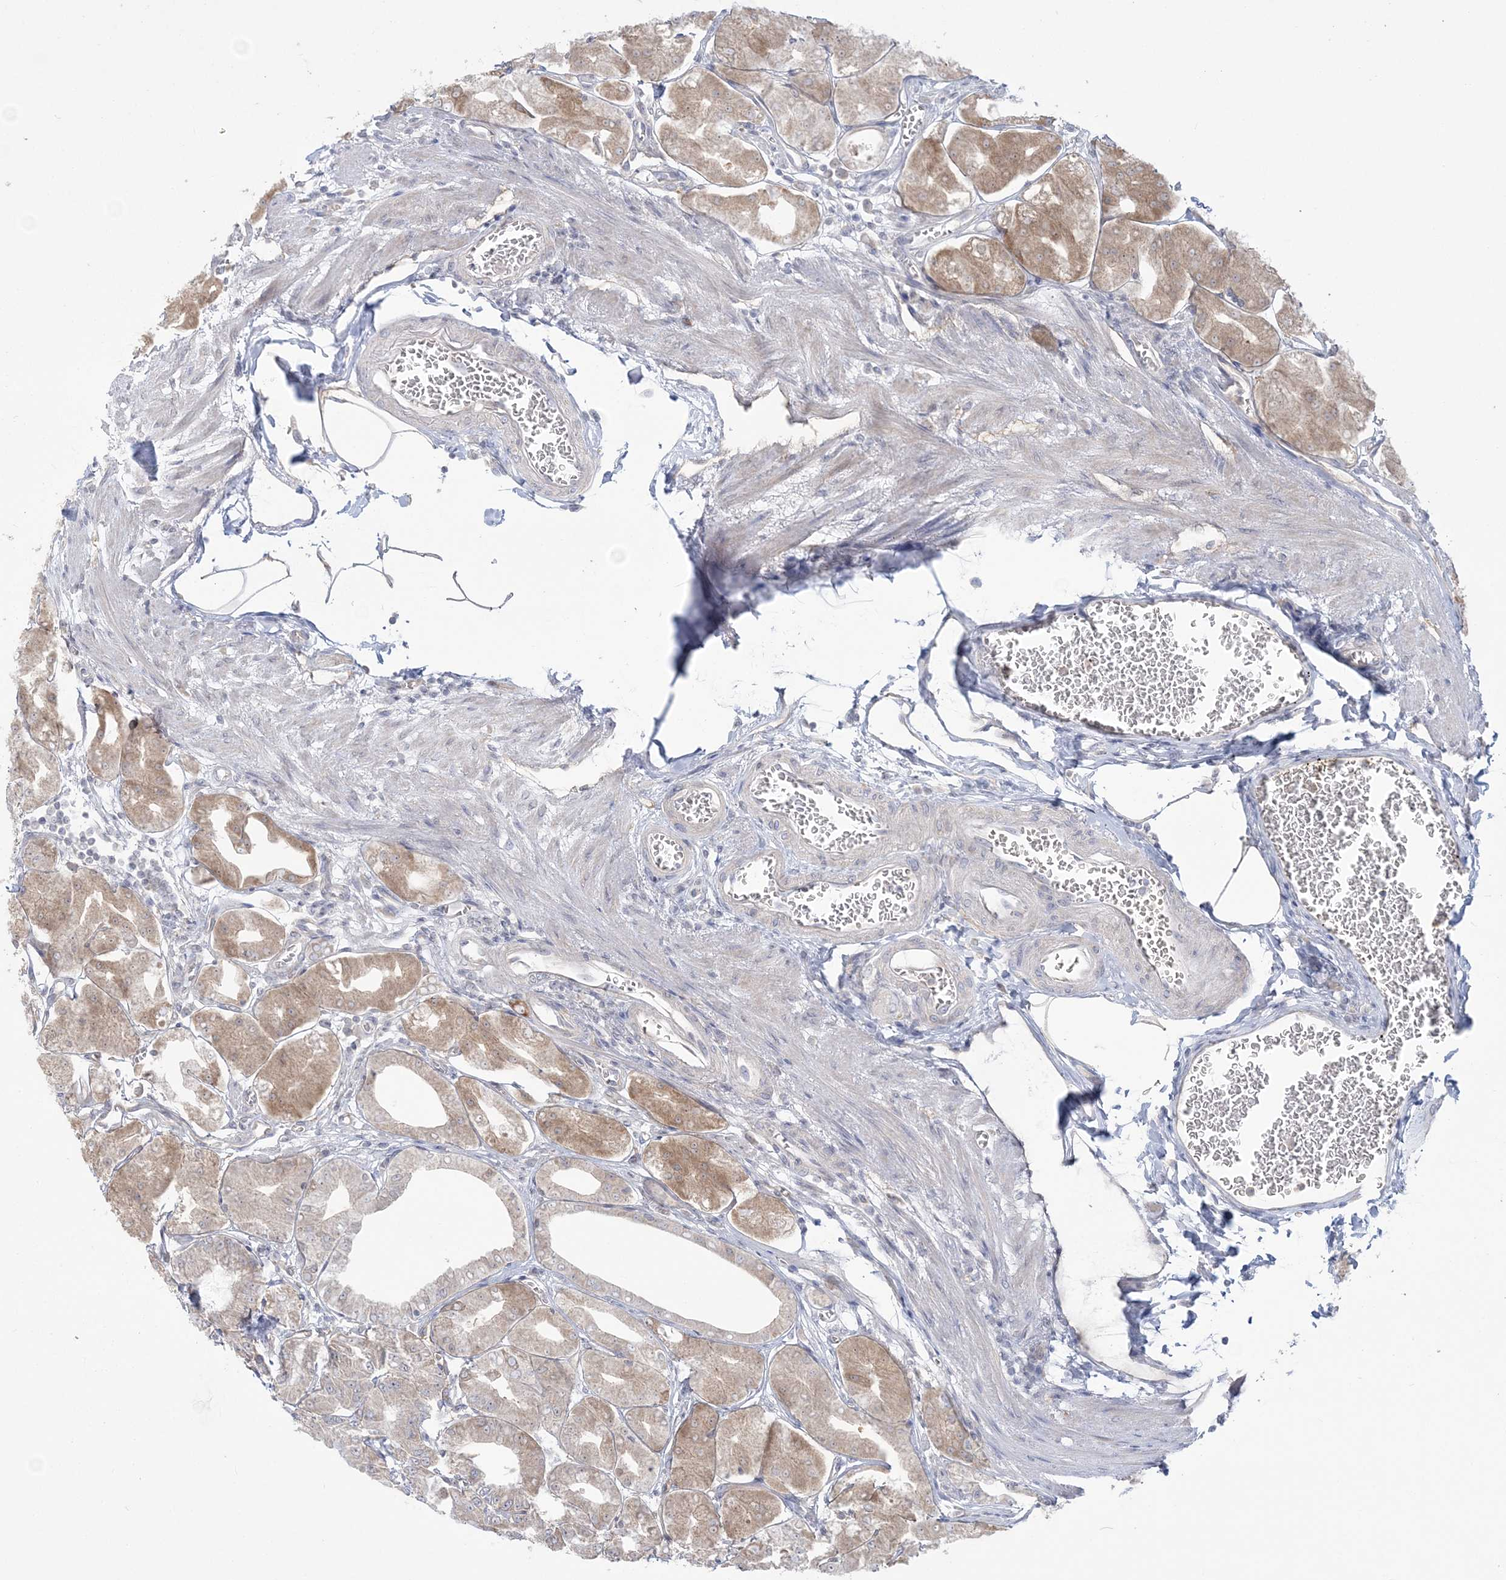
{"staining": {"intensity": "moderate", "quantity": "<25%", "location": "cytoplasmic/membranous"}, "tissue": "stomach", "cell_type": "Glandular cells", "image_type": "normal", "snomed": [{"axis": "morphology", "description": "Normal tissue, NOS"}, {"axis": "topography", "description": "Stomach, lower"}], "caption": "Immunohistochemistry (IHC) micrograph of unremarkable stomach stained for a protein (brown), which reveals low levels of moderate cytoplasmic/membranous expression in about <25% of glandular cells.", "gene": "FARSB", "patient": {"sex": "male", "age": 71}}